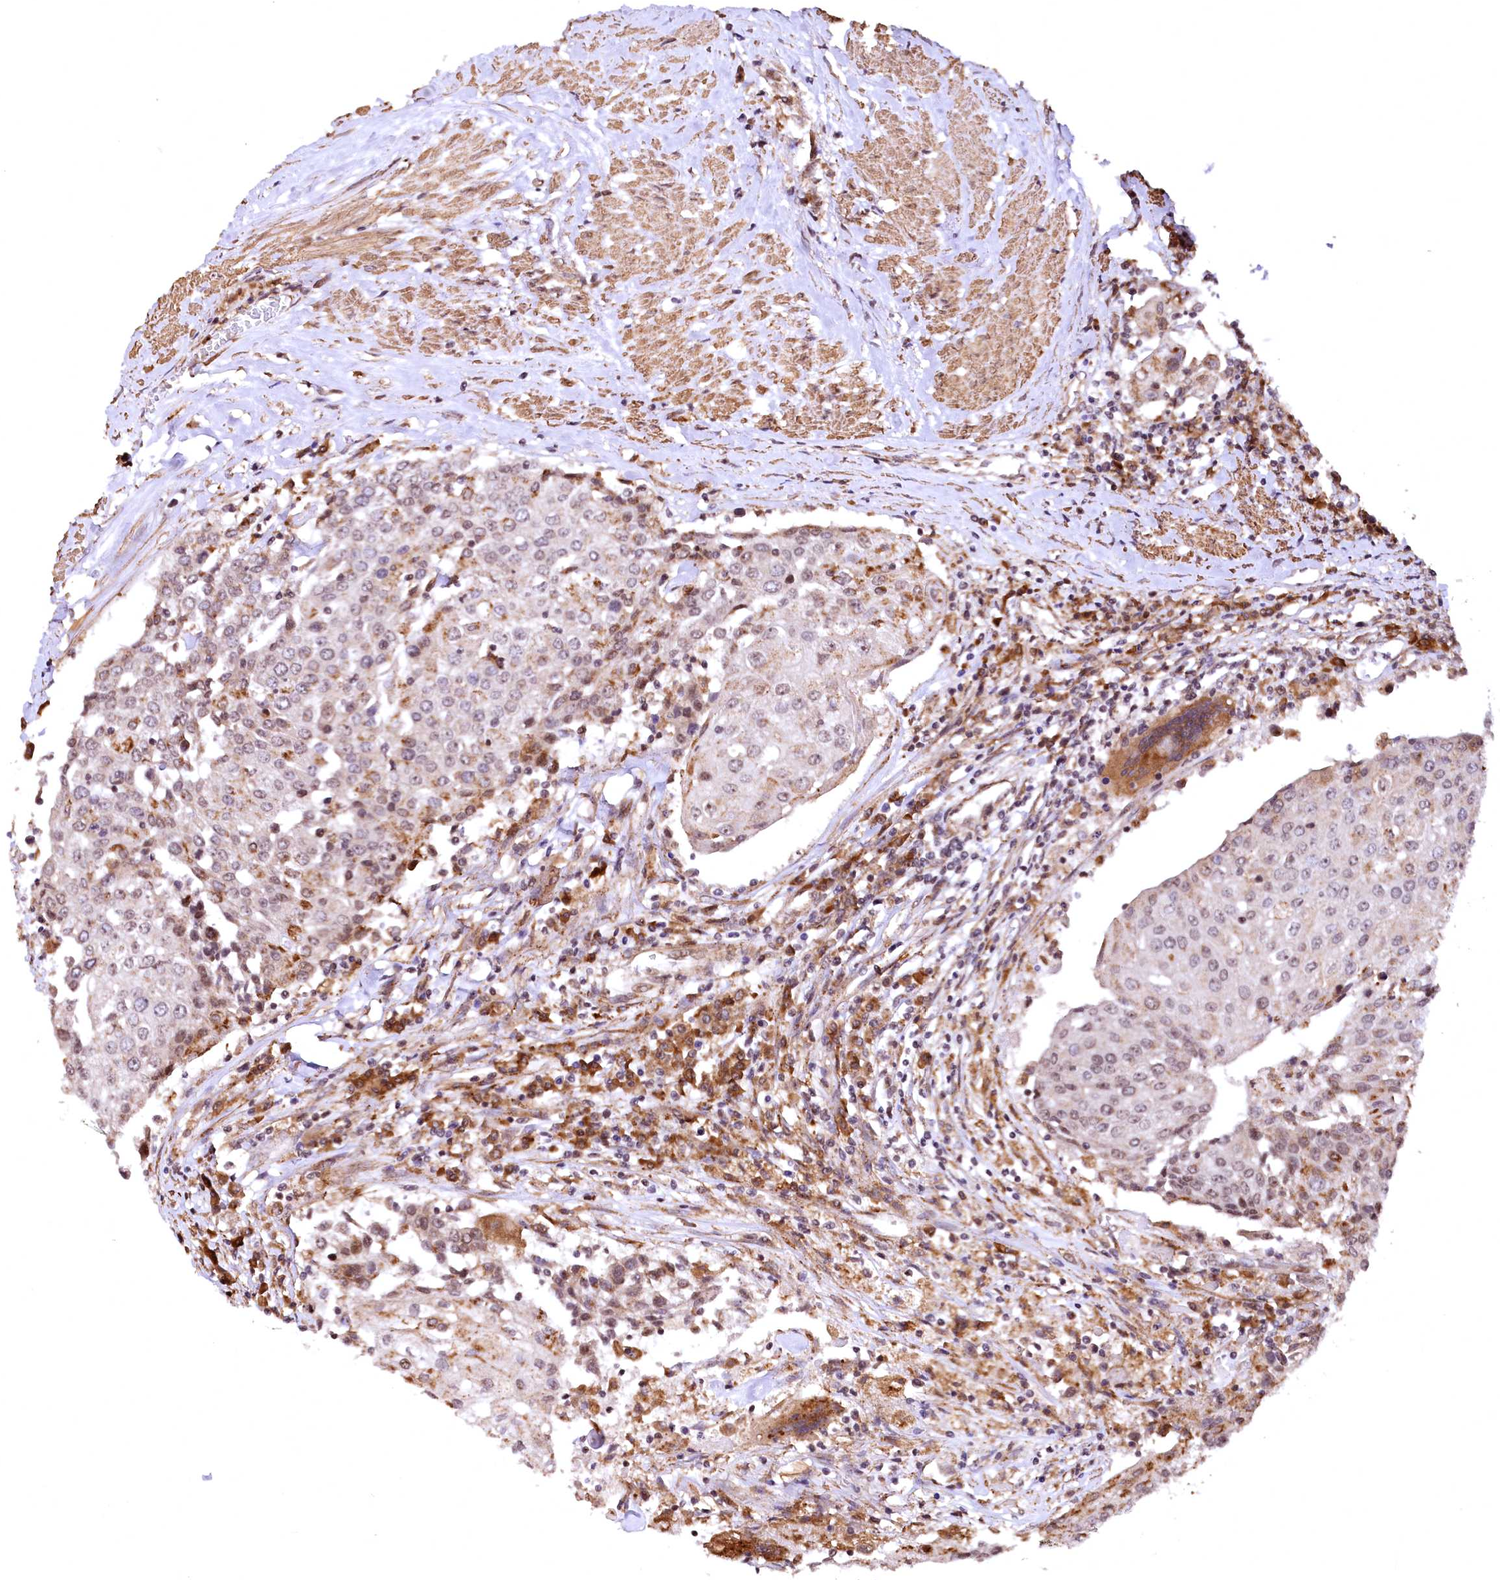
{"staining": {"intensity": "moderate", "quantity": "<25%", "location": "nuclear"}, "tissue": "urothelial cancer", "cell_type": "Tumor cells", "image_type": "cancer", "snomed": [{"axis": "morphology", "description": "Urothelial carcinoma, High grade"}, {"axis": "topography", "description": "Urinary bladder"}], "caption": "Protein expression analysis of urothelial carcinoma (high-grade) demonstrates moderate nuclear positivity in approximately <25% of tumor cells.", "gene": "PDS5B", "patient": {"sex": "female", "age": 85}}